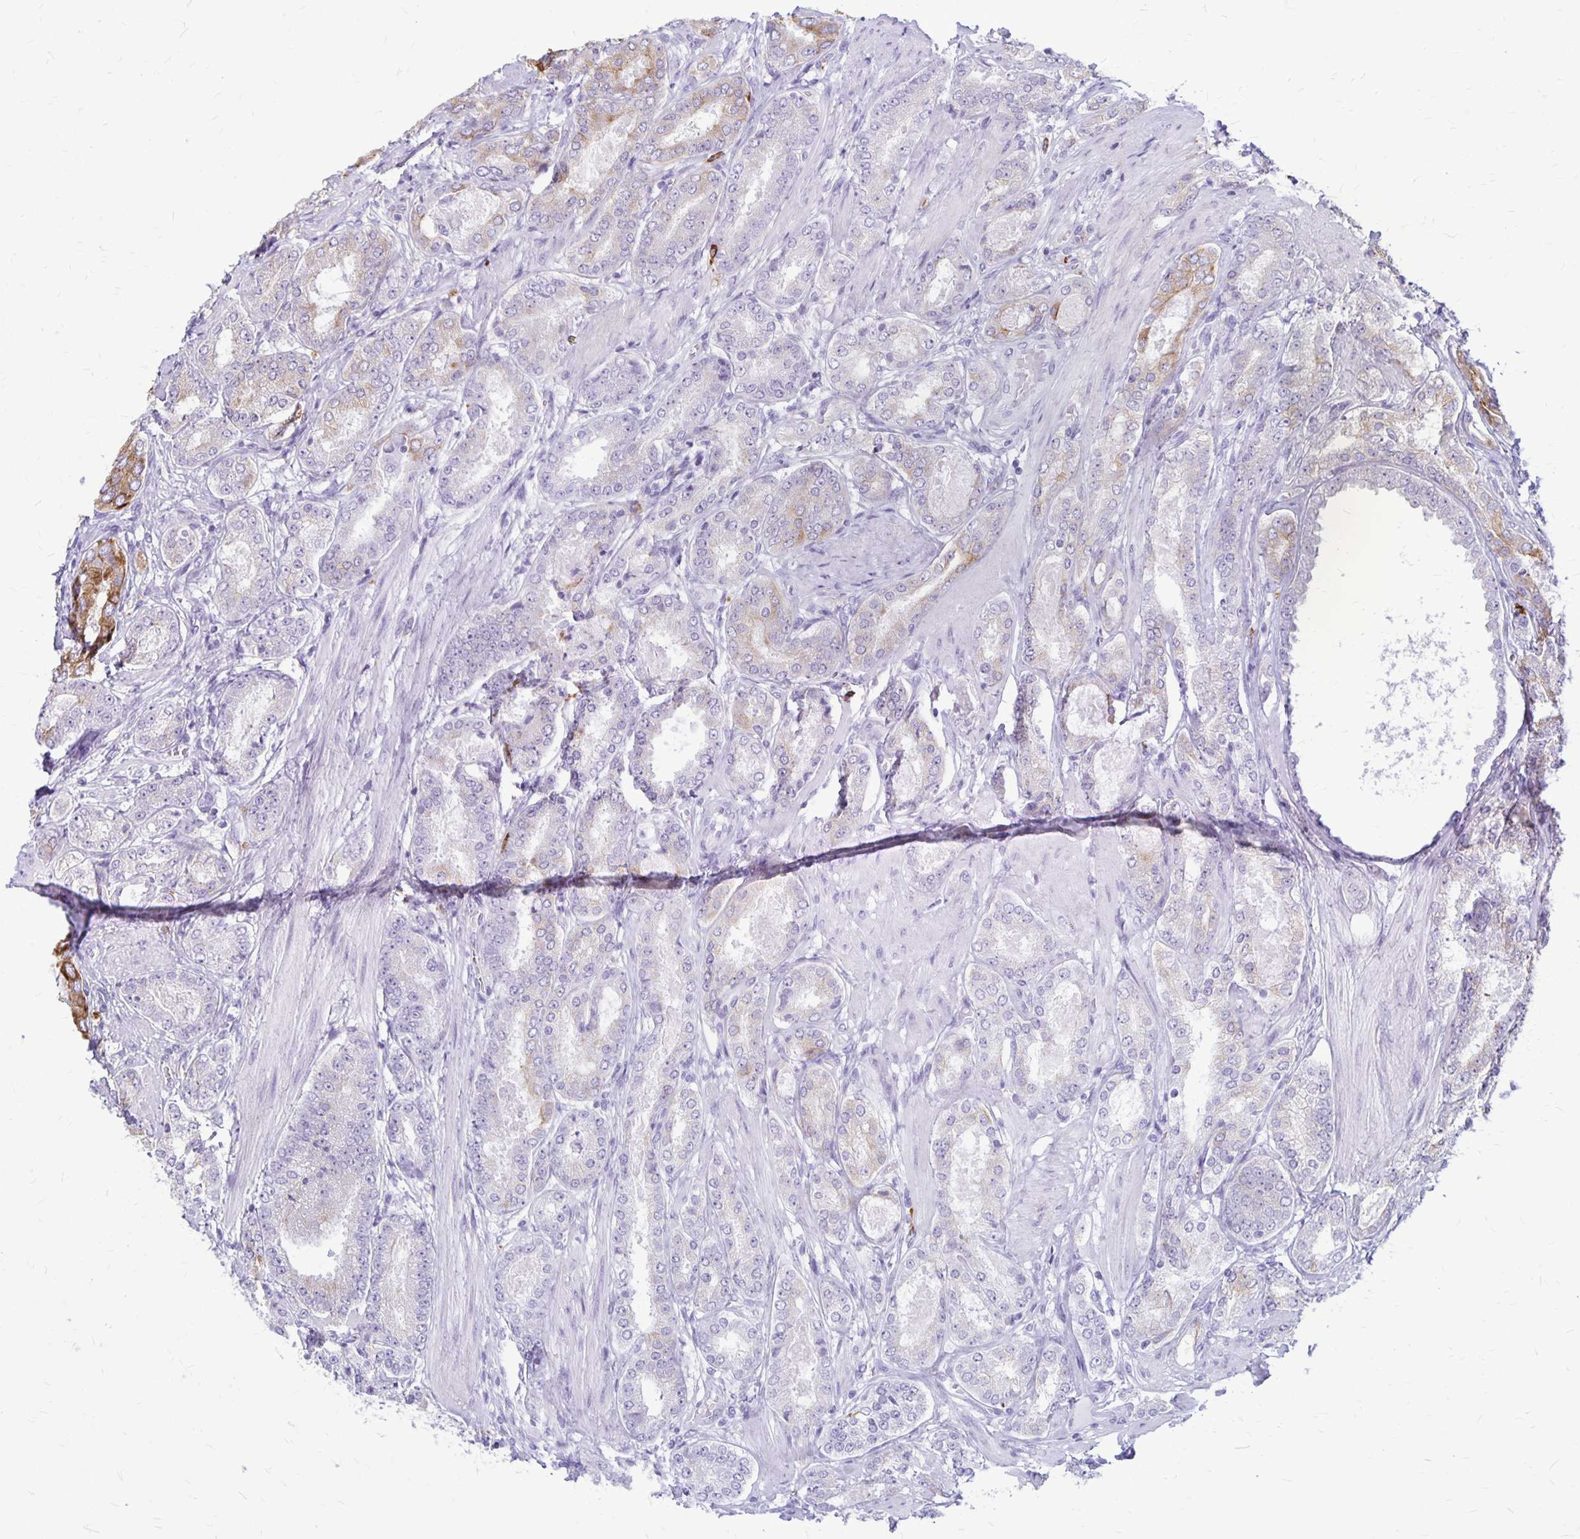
{"staining": {"intensity": "moderate", "quantity": "<25%", "location": "cytoplasmic/membranous"}, "tissue": "prostate cancer", "cell_type": "Tumor cells", "image_type": "cancer", "snomed": [{"axis": "morphology", "description": "Adenocarcinoma, High grade"}, {"axis": "topography", "description": "Prostate"}], "caption": "A photomicrograph of prostate cancer stained for a protein demonstrates moderate cytoplasmic/membranous brown staining in tumor cells.", "gene": "RTN1", "patient": {"sex": "male", "age": 63}}